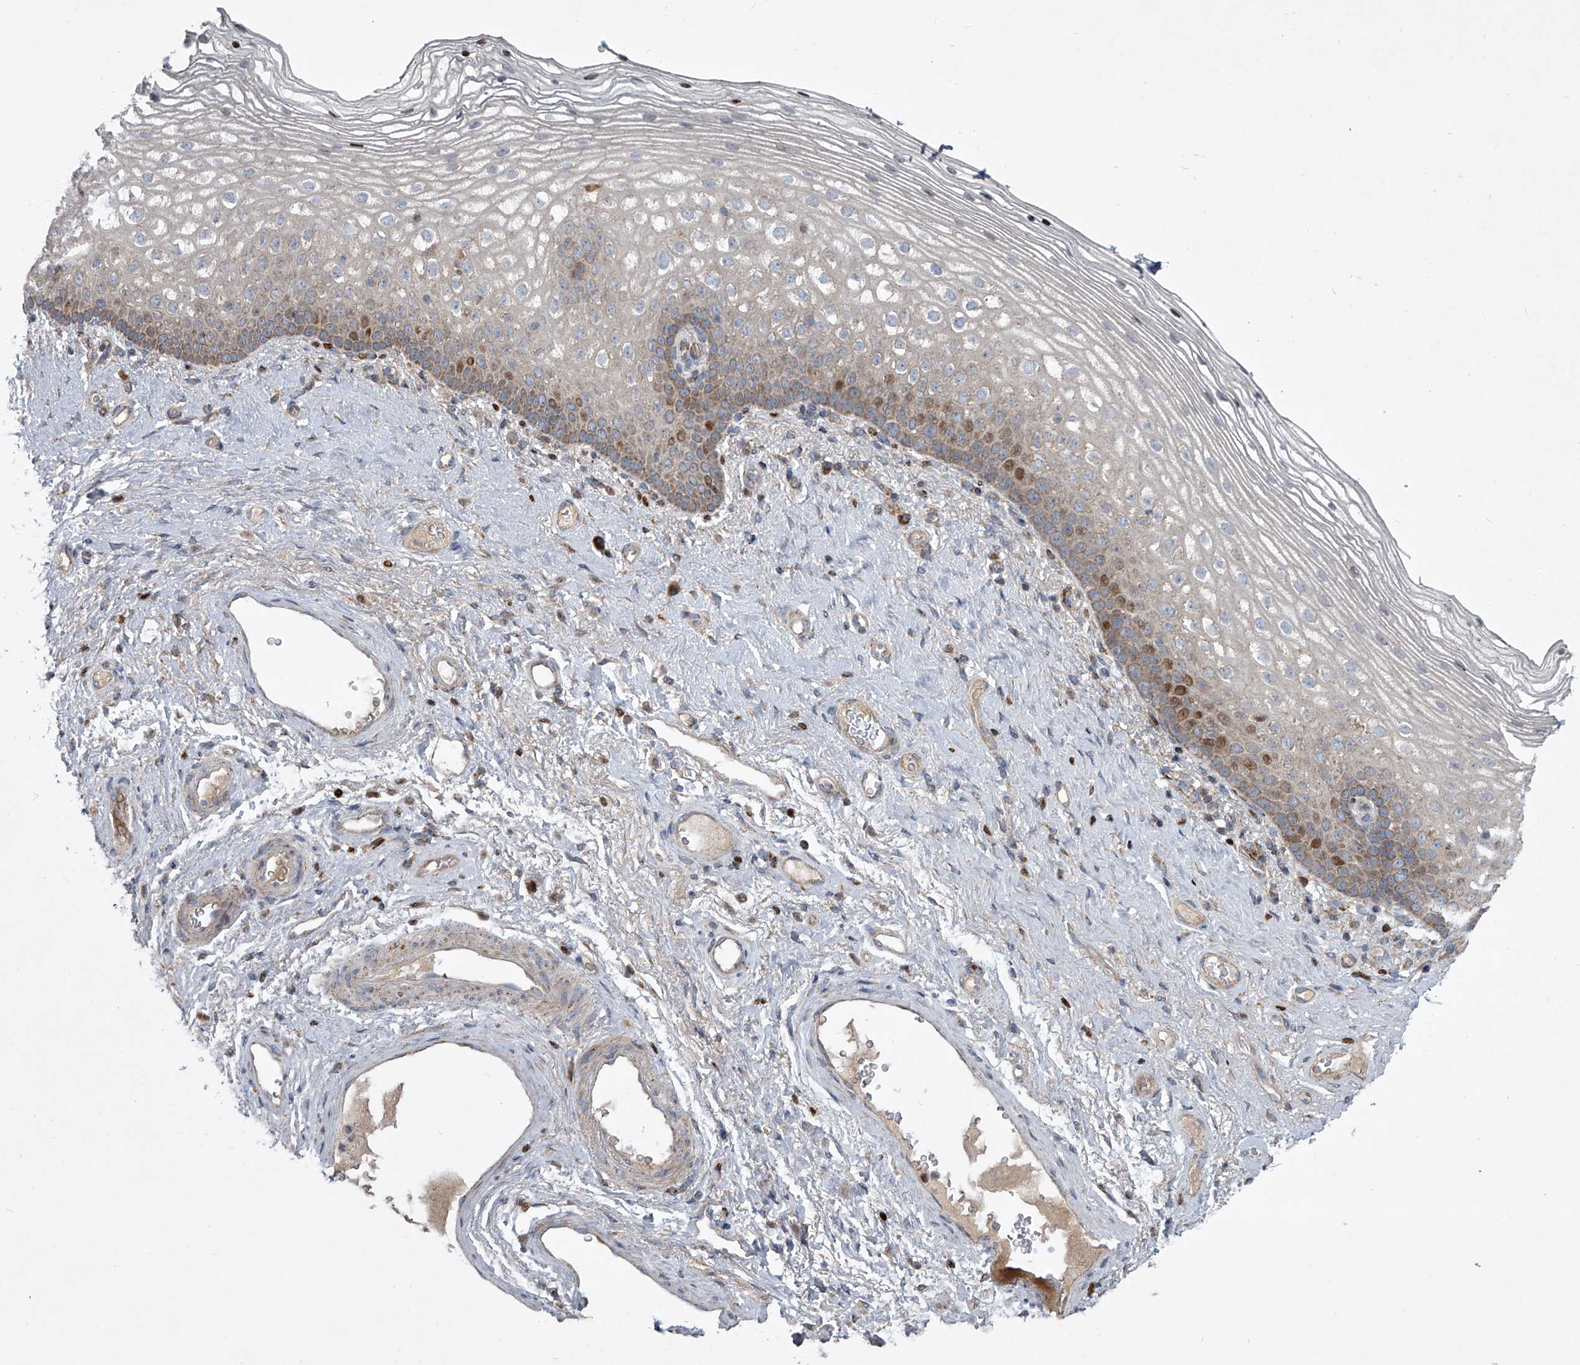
{"staining": {"intensity": "strong", "quantity": "<25%", "location": "cytoplasmic/membranous,nuclear"}, "tissue": "vagina", "cell_type": "Squamous epithelial cells", "image_type": "normal", "snomed": [{"axis": "morphology", "description": "Normal tissue, NOS"}, {"axis": "topography", "description": "Vagina"}], "caption": "Immunohistochemical staining of normal vagina shows <25% levels of strong cytoplasmic/membranous,nuclear protein staining in about <25% of squamous epithelial cells.", "gene": "STRADA", "patient": {"sex": "female", "age": 60}}